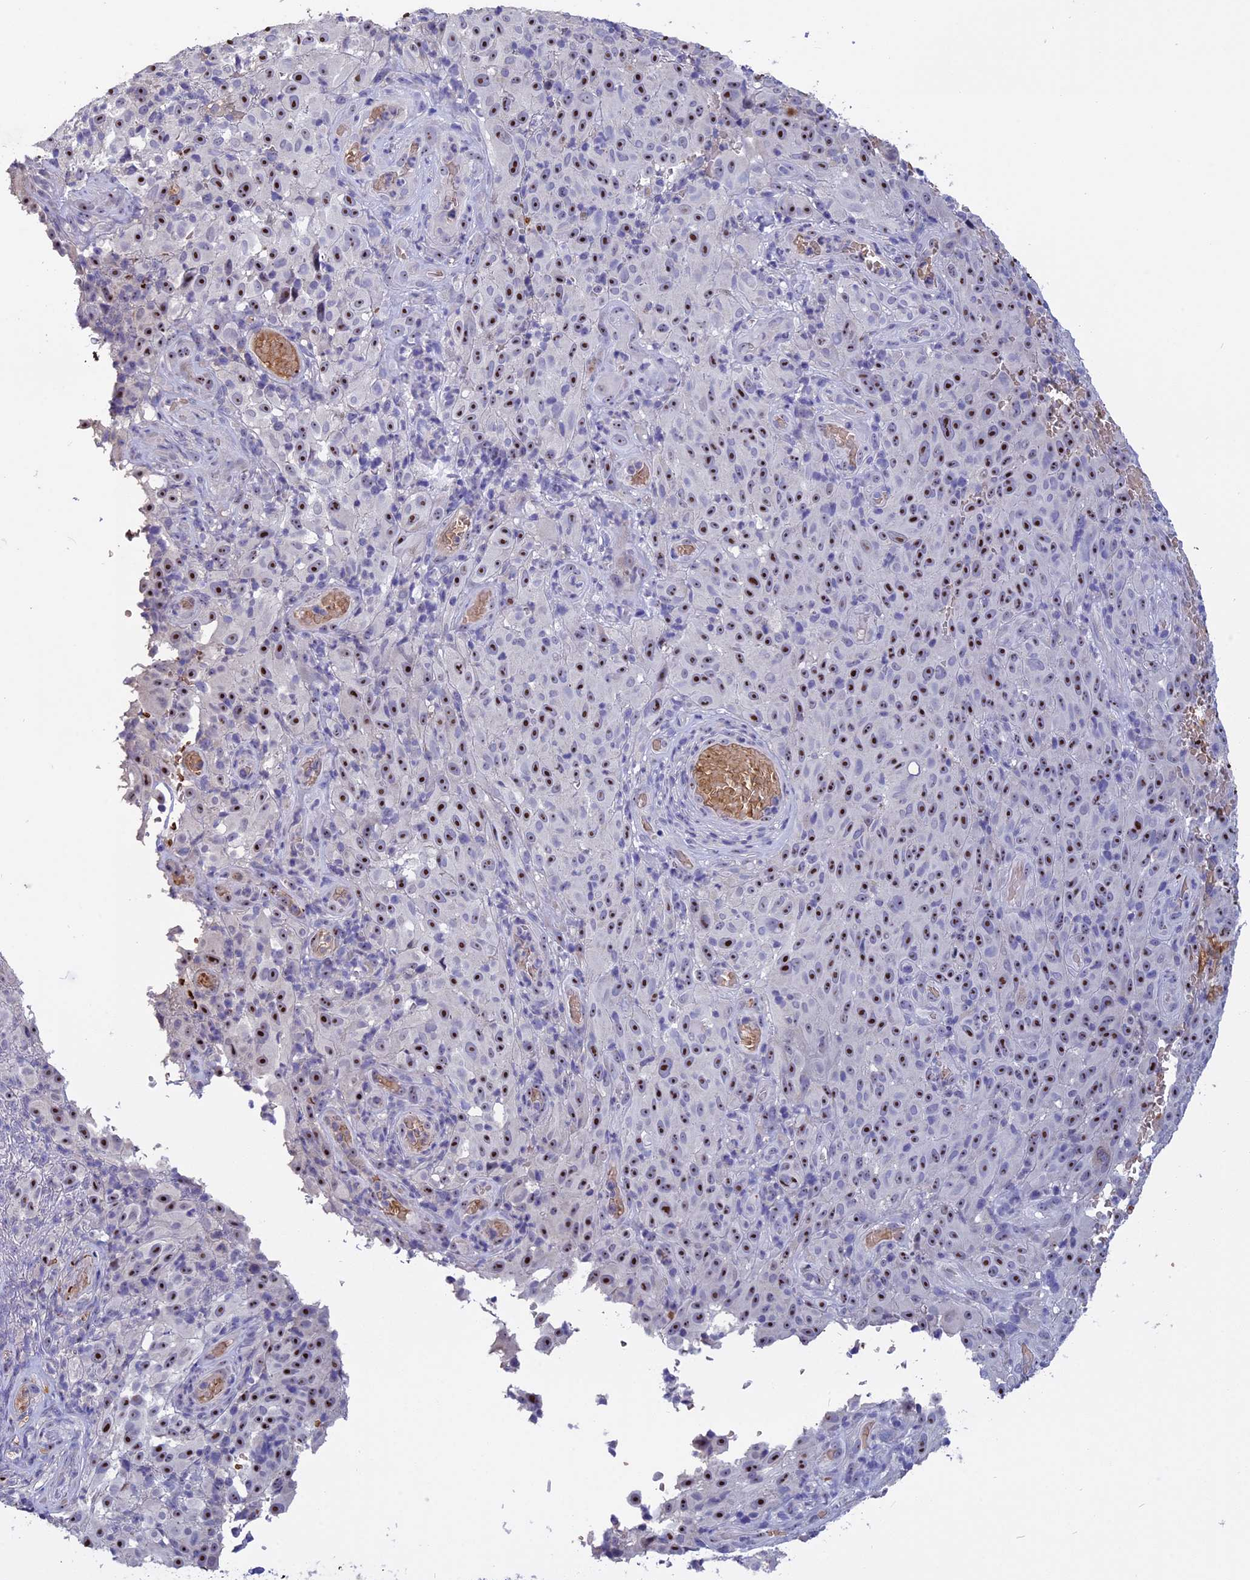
{"staining": {"intensity": "strong", "quantity": ">75%", "location": "nuclear"}, "tissue": "melanoma", "cell_type": "Tumor cells", "image_type": "cancer", "snomed": [{"axis": "morphology", "description": "Malignant melanoma, NOS"}, {"axis": "topography", "description": "Skin"}], "caption": "Immunohistochemical staining of human melanoma displays high levels of strong nuclear protein staining in approximately >75% of tumor cells.", "gene": "KNOP1", "patient": {"sex": "female", "age": 82}}